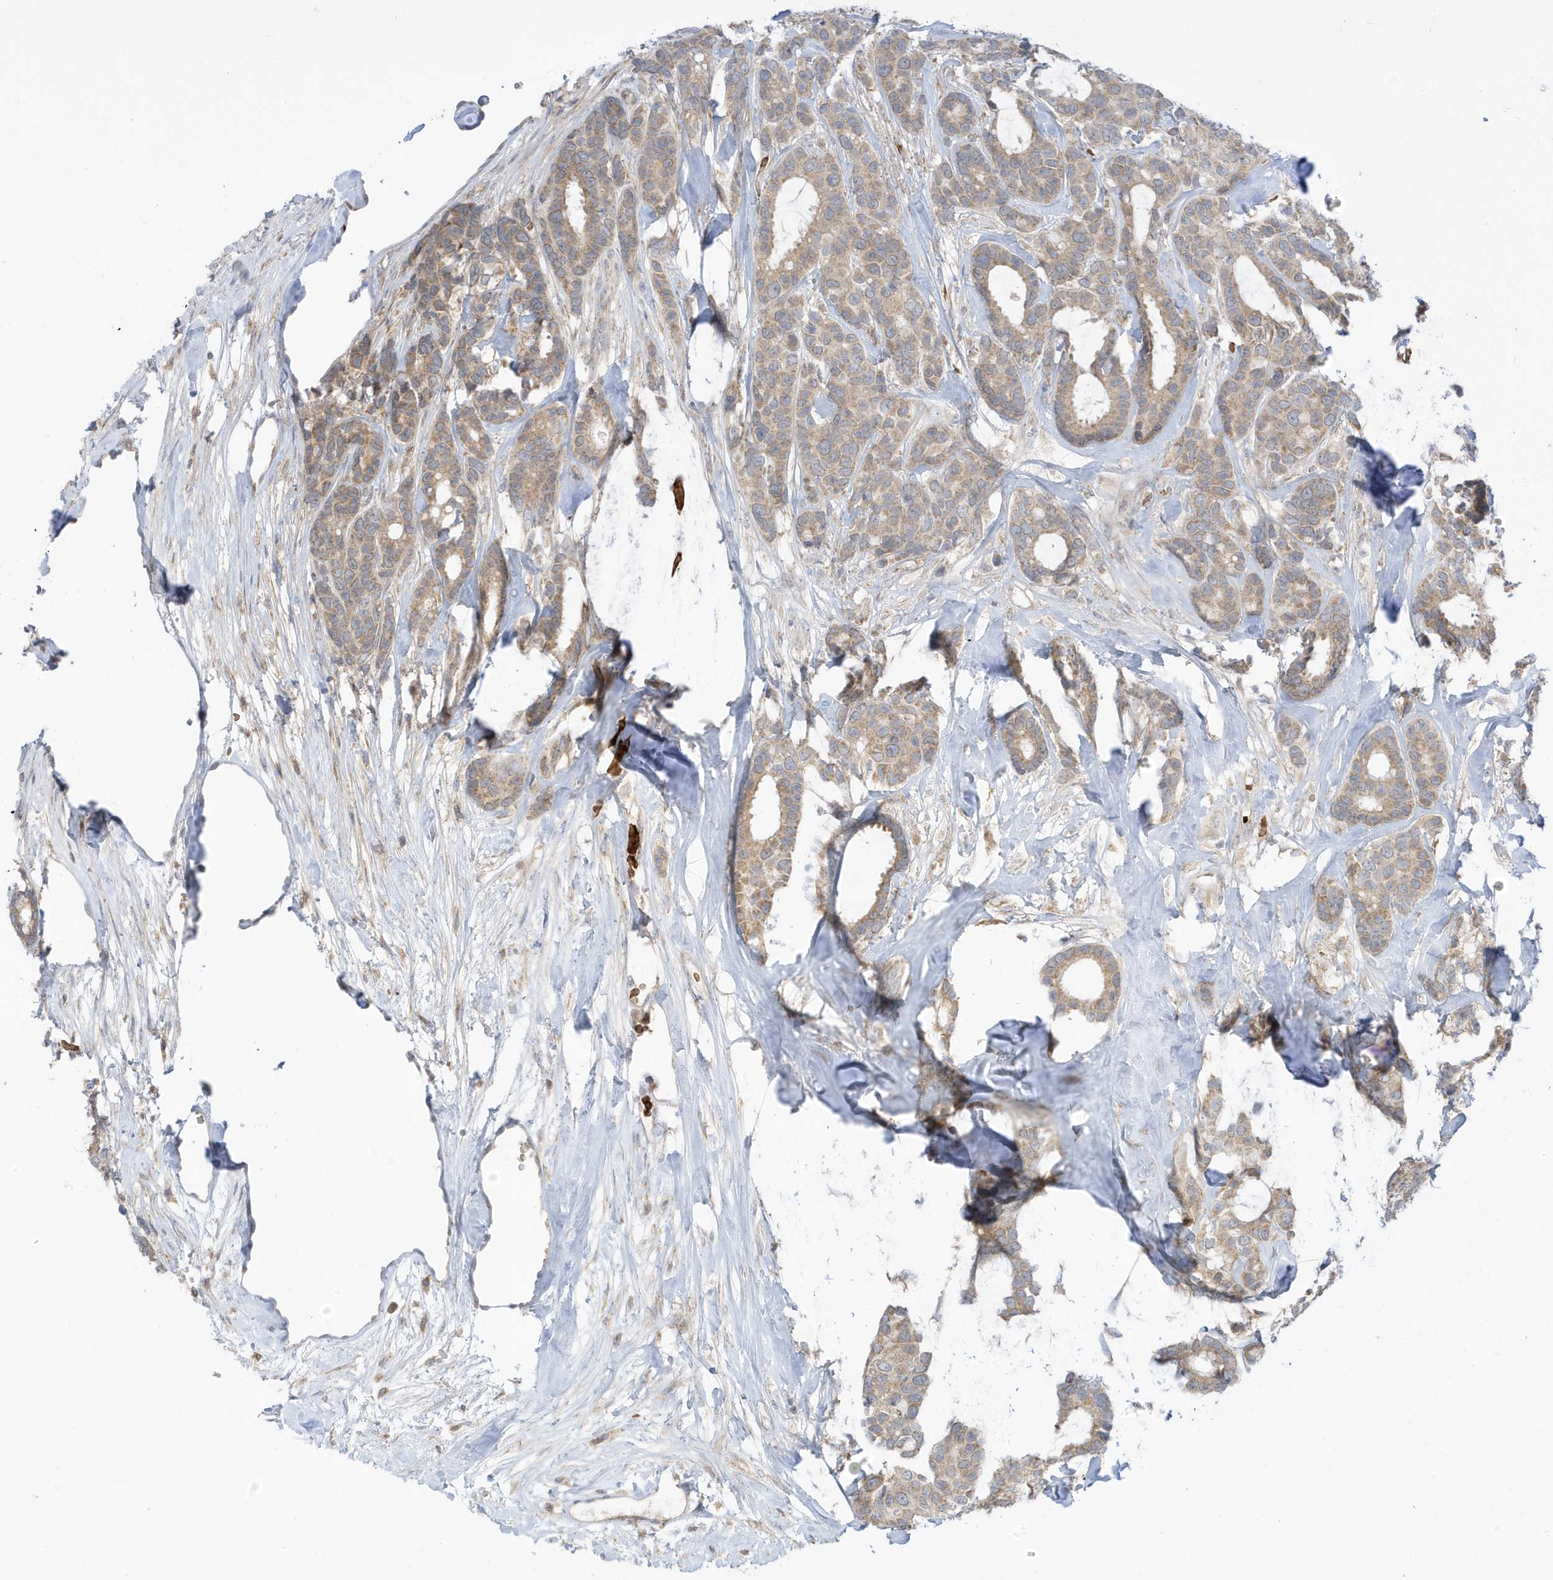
{"staining": {"intensity": "moderate", "quantity": ">75%", "location": "cytoplasmic/membranous"}, "tissue": "breast cancer", "cell_type": "Tumor cells", "image_type": "cancer", "snomed": [{"axis": "morphology", "description": "Duct carcinoma"}, {"axis": "topography", "description": "Breast"}], "caption": "Breast cancer (infiltrating ductal carcinoma) stained with DAB immunohistochemistry (IHC) exhibits medium levels of moderate cytoplasmic/membranous positivity in approximately >75% of tumor cells.", "gene": "NPPC", "patient": {"sex": "female", "age": 87}}